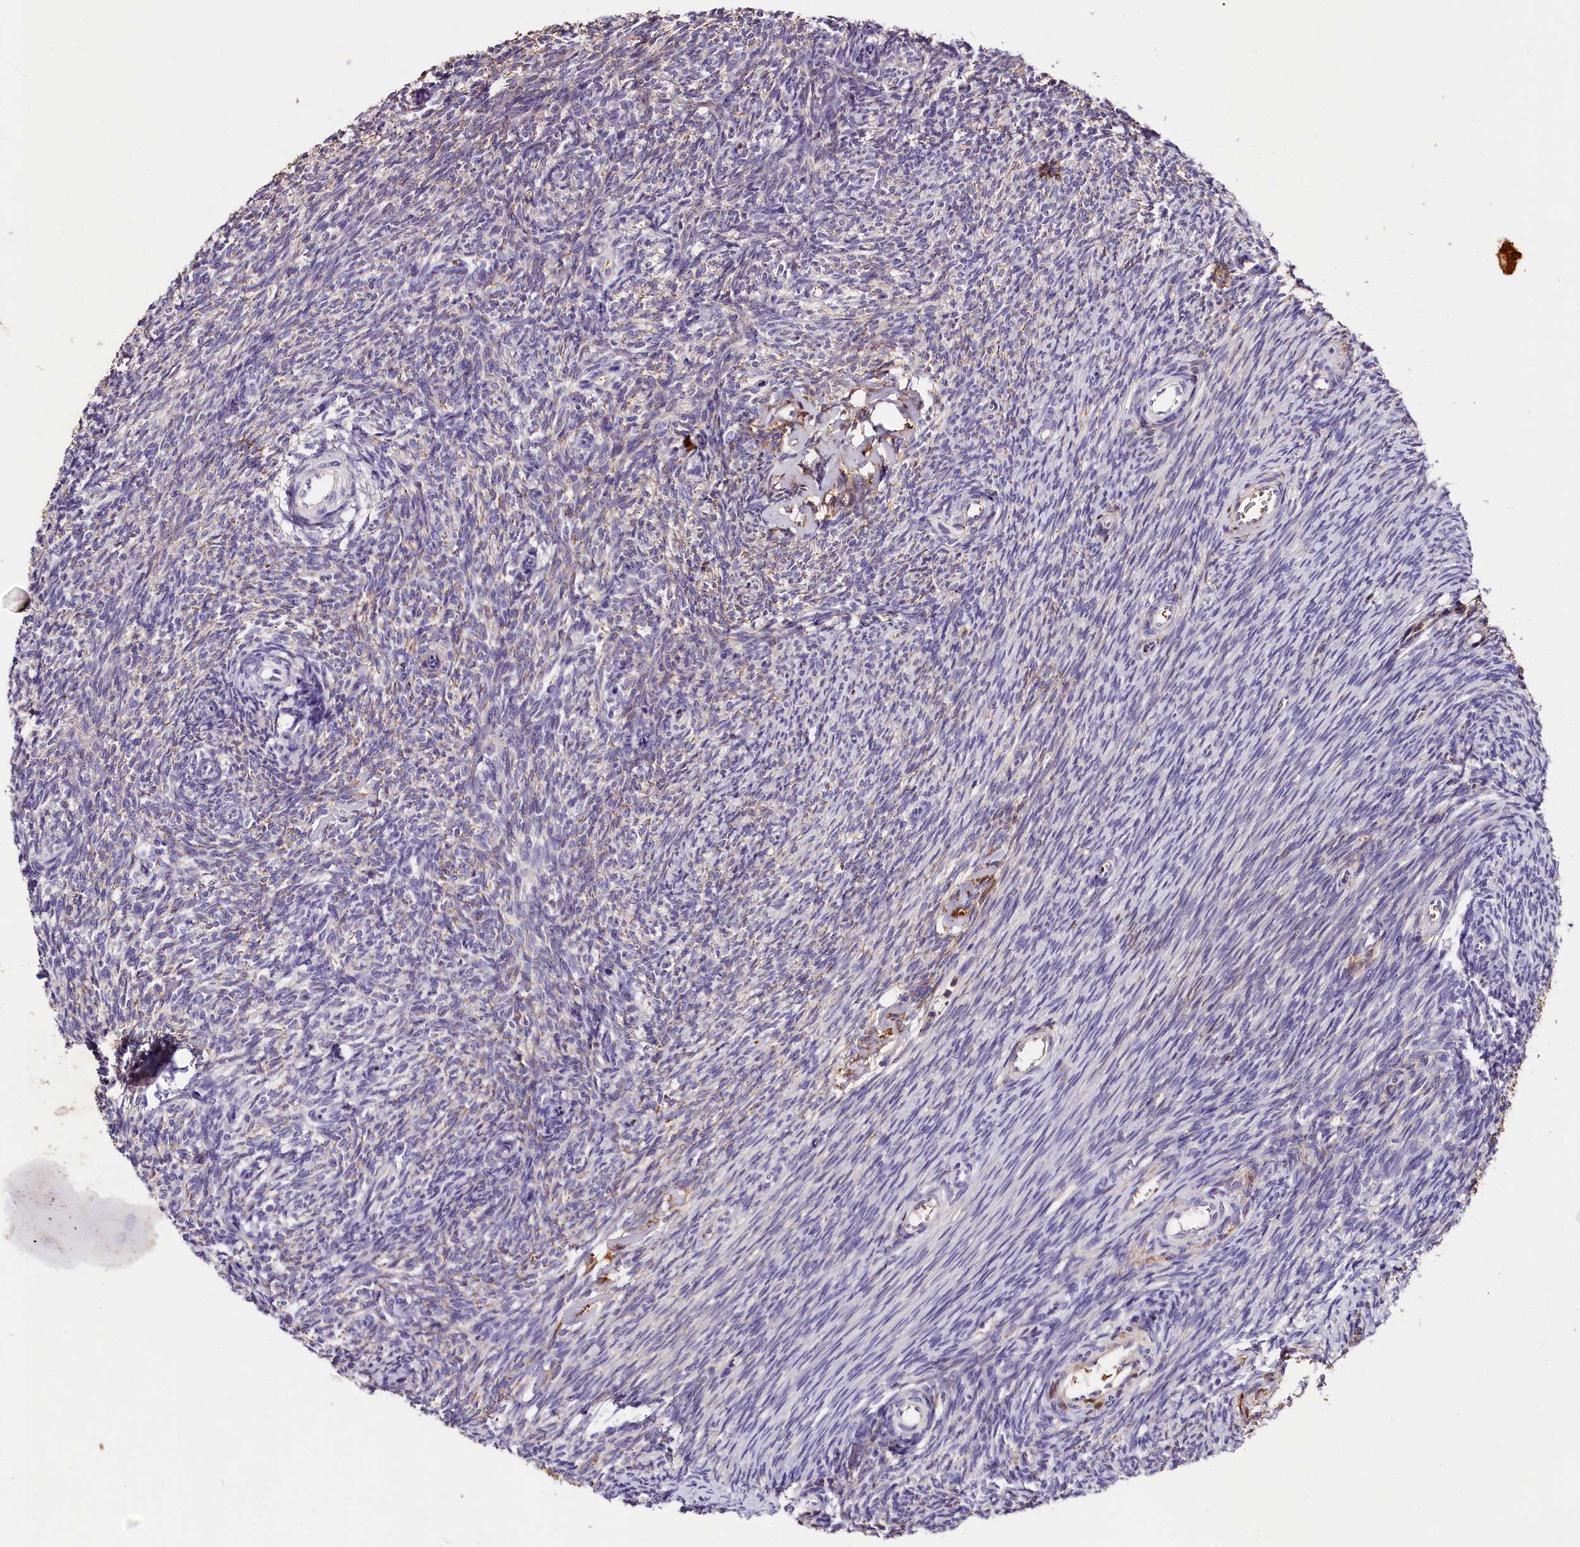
{"staining": {"intensity": "negative", "quantity": "none", "location": "none"}, "tissue": "ovary", "cell_type": "Follicle cells", "image_type": "normal", "snomed": [{"axis": "morphology", "description": "Normal tissue, NOS"}, {"axis": "topography", "description": "Ovary"}], "caption": "Histopathology image shows no protein staining in follicle cells of benign ovary. The staining is performed using DAB (3,3'-diaminobenzidine) brown chromogen with nuclei counter-stained in using hematoxylin.", "gene": "ARMC6", "patient": {"sex": "female", "age": 44}}